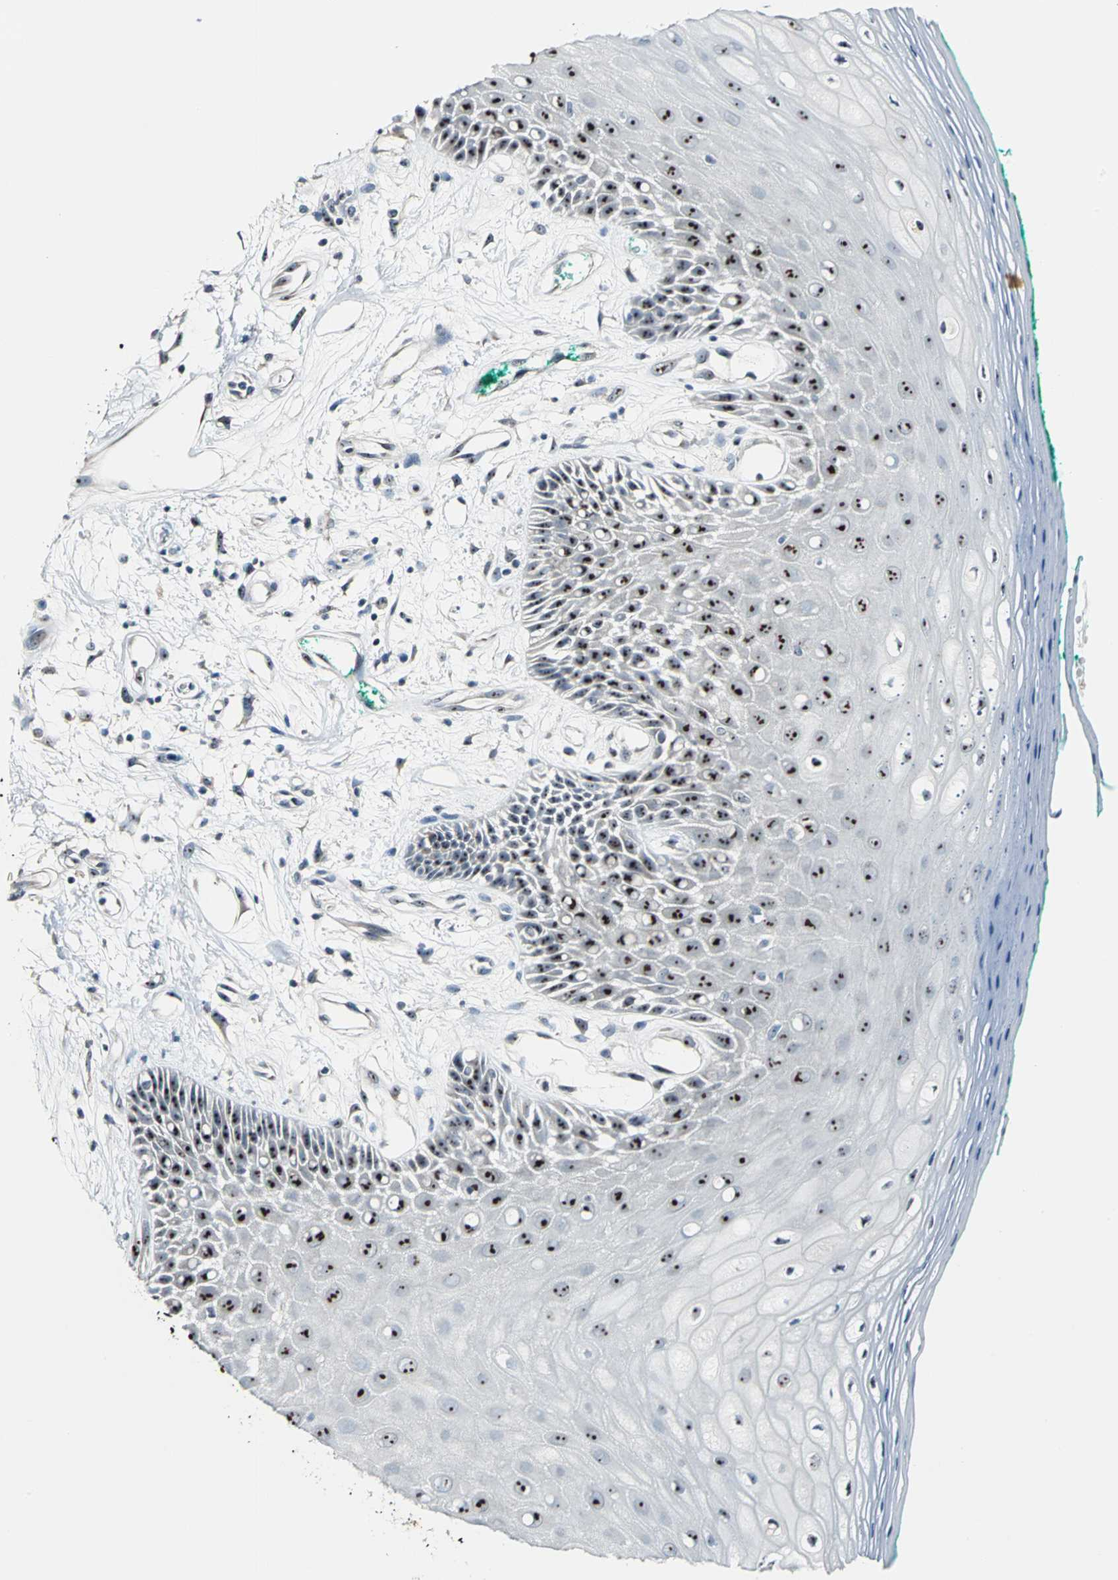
{"staining": {"intensity": "strong", "quantity": ">75%", "location": "nuclear"}, "tissue": "oral mucosa", "cell_type": "Squamous epithelial cells", "image_type": "normal", "snomed": [{"axis": "morphology", "description": "Normal tissue, NOS"}, {"axis": "morphology", "description": "Squamous cell carcinoma, NOS"}, {"axis": "topography", "description": "Skeletal muscle"}, {"axis": "topography", "description": "Oral tissue"}, {"axis": "topography", "description": "Head-Neck"}], "caption": "High-power microscopy captured an immunohistochemistry image of normal oral mucosa, revealing strong nuclear expression in about >75% of squamous epithelial cells. The staining was performed using DAB, with brown indicating positive protein expression. Nuclei are stained blue with hematoxylin.", "gene": "MYBBP1A", "patient": {"sex": "female", "age": 84}}